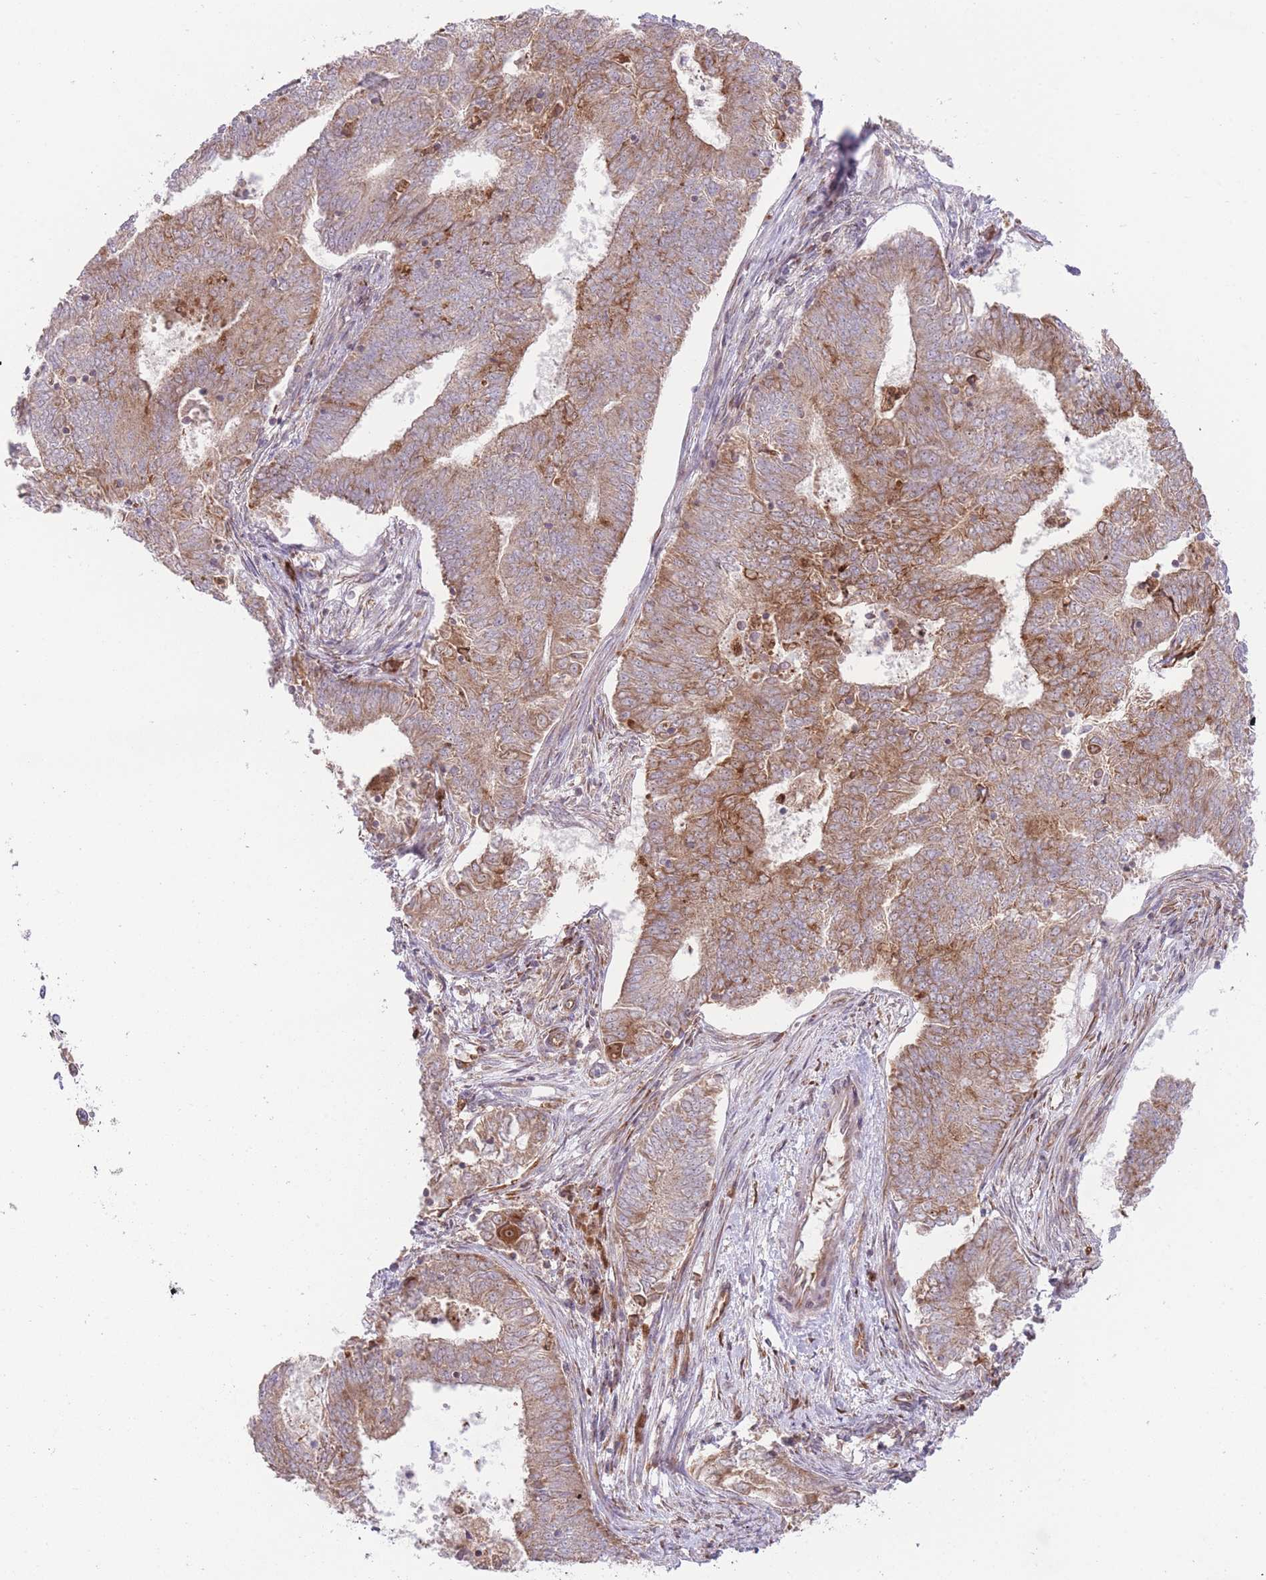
{"staining": {"intensity": "strong", "quantity": "25%-75%", "location": "cytoplasmic/membranous"}, "tissue": "endometrial cancer", "cell_type": "Tumor cells", "image_type": "cancer", "snomed": [{"axis": "morphology", "description": "Adenocarcinoma, NOS"}, {"axis": "topography", "description": "Endometrium"}], "caption": "Protein staining by immunohistochemistry reveals strong cytoplasmic/membranous staining in about 25%-75% of tumor cells in endometrial cancer.", "gene": "BOLA2B", "patient": {"sex": "female", "age": 62}}